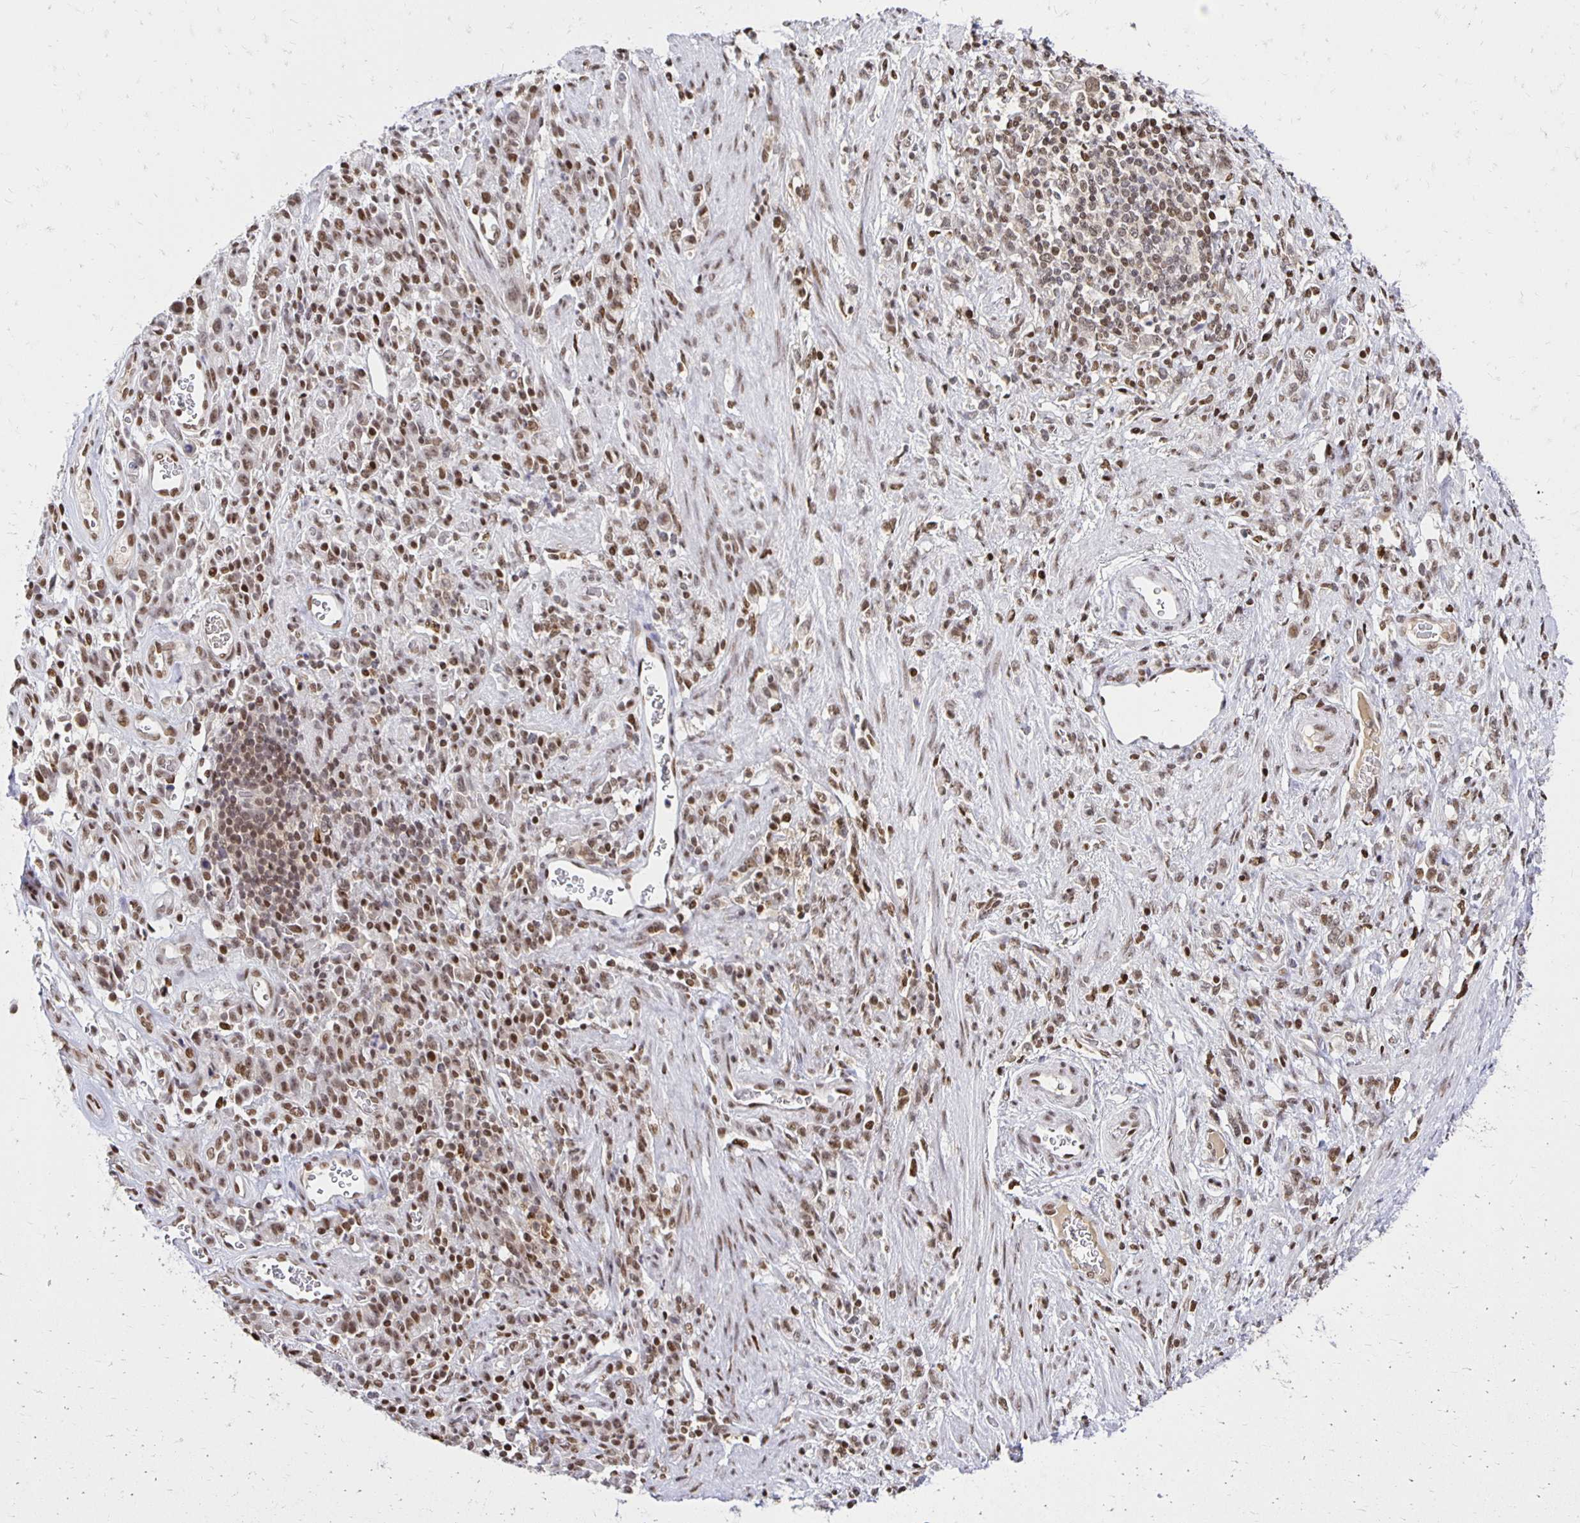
{"staining": {"intensity": "moderate", "quantity": ">75%", "location": "nuclear"}, "tissue": "stomach cancer", "cell_type": "Tumor cells", "image_type": "cancer", "snomed": [{"axis": "morphology", "description": "Adenocarcinoma, NOS"}, {"axis": "topography", "description": "Stomach"}], "caption": "About >75% of tumor cells in human adenocarcinoma (stomach) demonstrate moderate nuclear protein expression as visualized by brown immunohistochemical staining.", "gene": "ZNF579", "patient": {"sex": "male", "age": 77}}